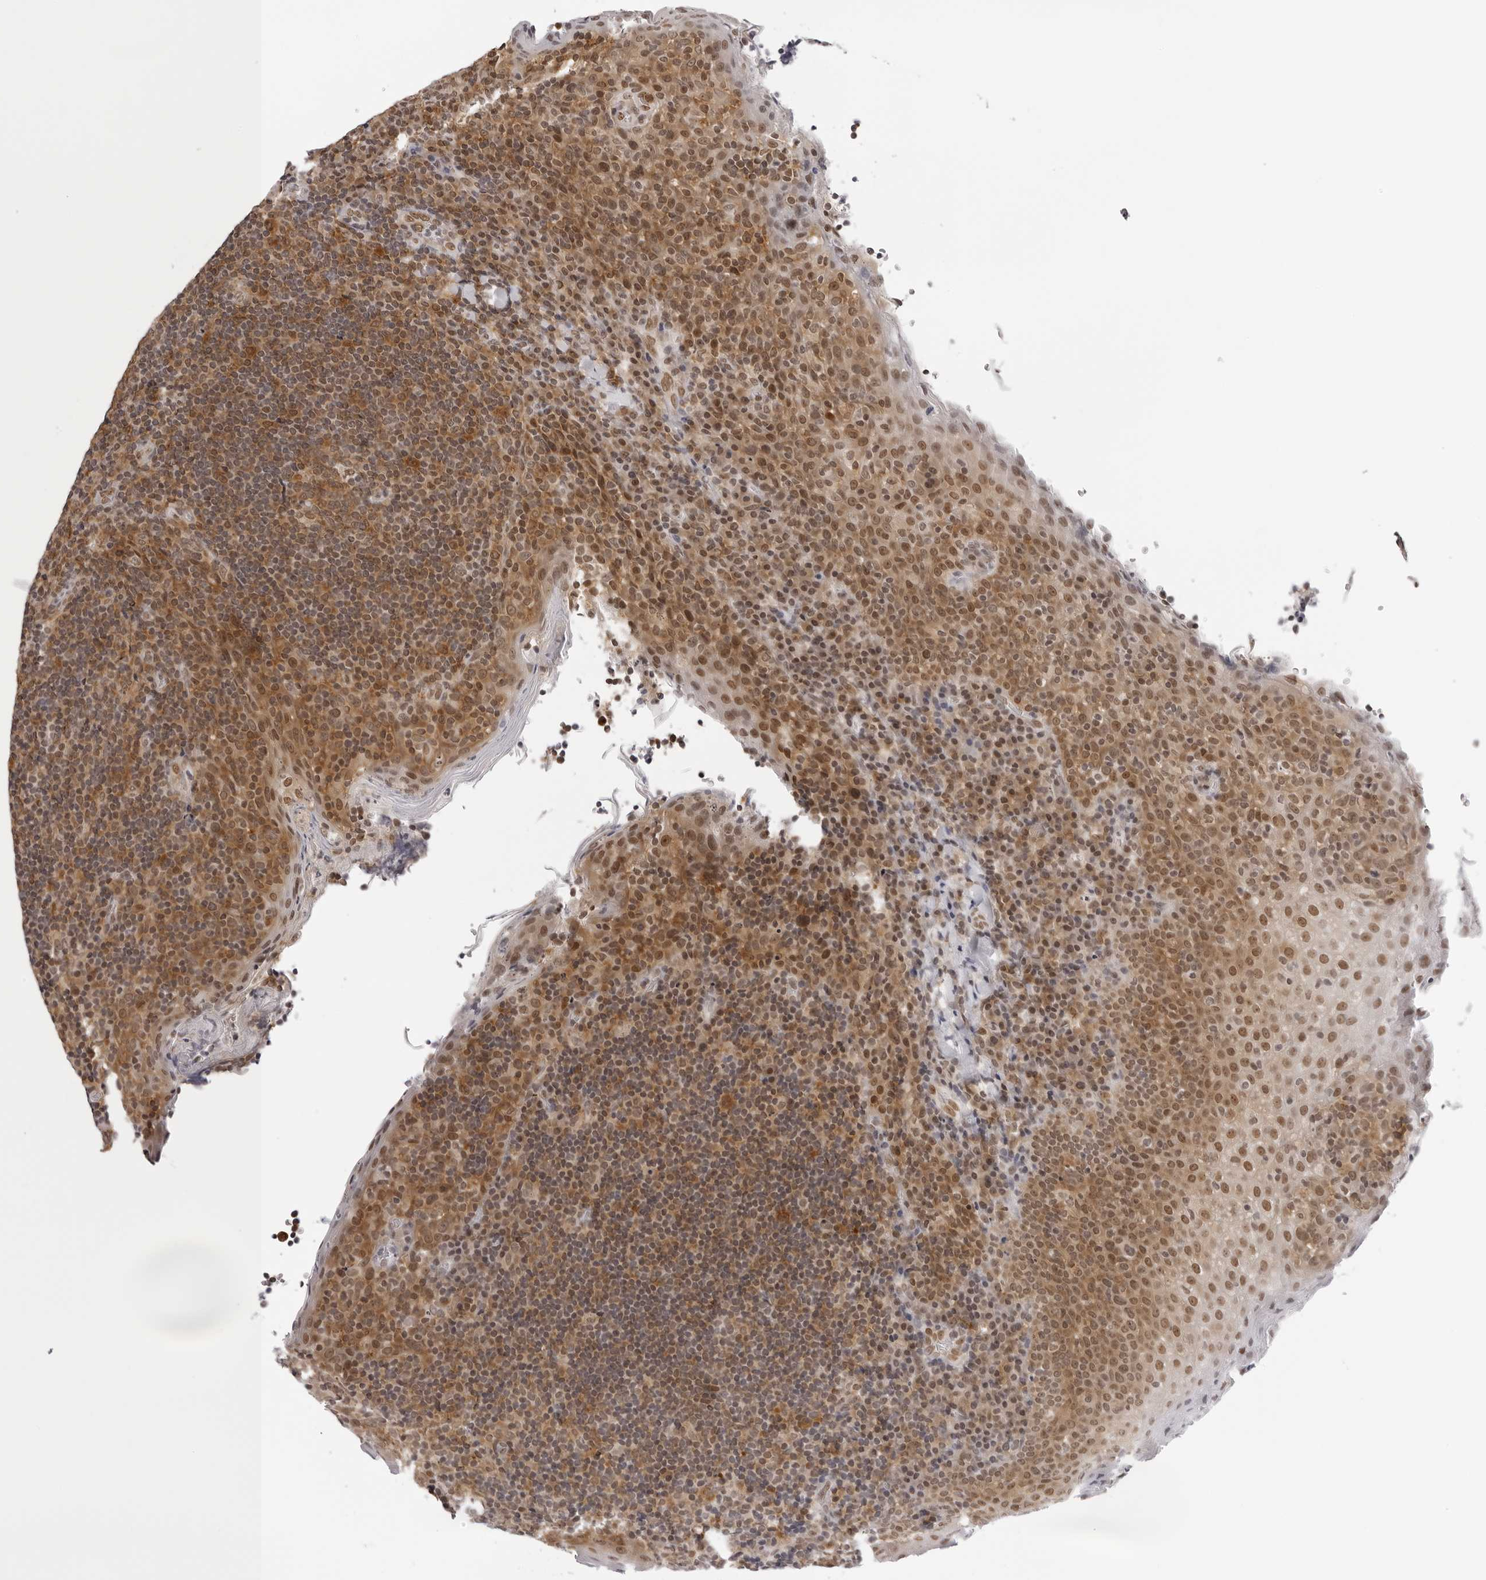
{"staining": {"intensity": "moderate", "quantity": ">75%", "location": "cytoplasmic/membranous,nuclear"}, "tissue": "tonsil", "cell_type": "Germinal center cells", "image_type": "normal", "snomed": [{"axis": "morphology", "description": "Normal tissue, NOS"}, {"axis": "topography", "description": "Tonsil"}], "caption": "DAB immunohistochemical staining of unremarkable human tonsil reveals moderate cytoplasmic/membranous,nuclear protein staining in approximately >75% of germinal center cells.", "gene": "WDR77", "patient": {"sex": "male", "age": 17}}